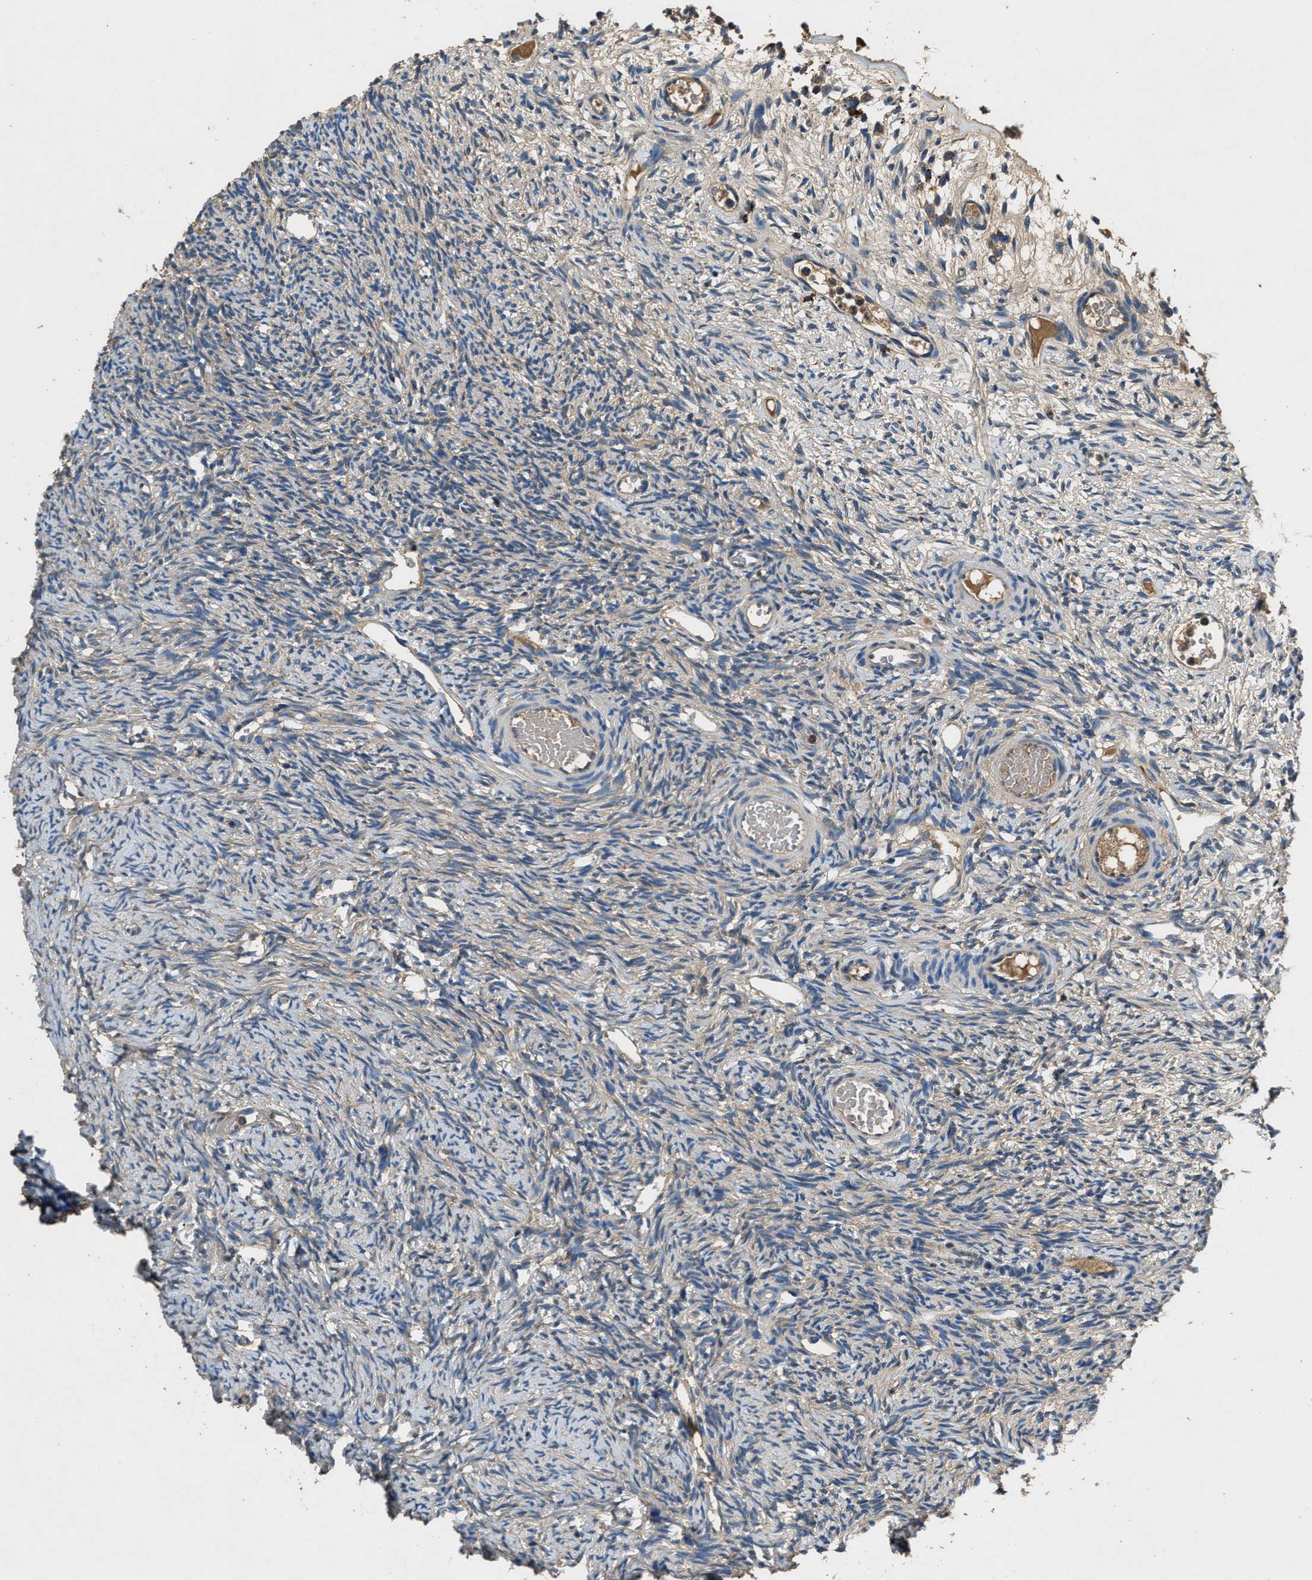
{"staining": {"intensity": "weak", "quantity": "<25%", "location": "cytoplasmic/membranous"}, "tissue": "ovary", "cell_type": "Ovarian stroma cells", "image_type": "normal", "snomed": [{"axis": "morphology", "description": "Normal tissue, NOS"}, {"axis": "topography", "description": "Ovary"}], "caption": "Ovarian stroma cells are negative for protein expression in normal human ovary. (Stains: DAB IHC with hematoxylin counter stain, Microscopy: brightfield microscopy at high magnification).", "gene": "BLOC1S1", "patient": {"sex": "female", "age": 33}}